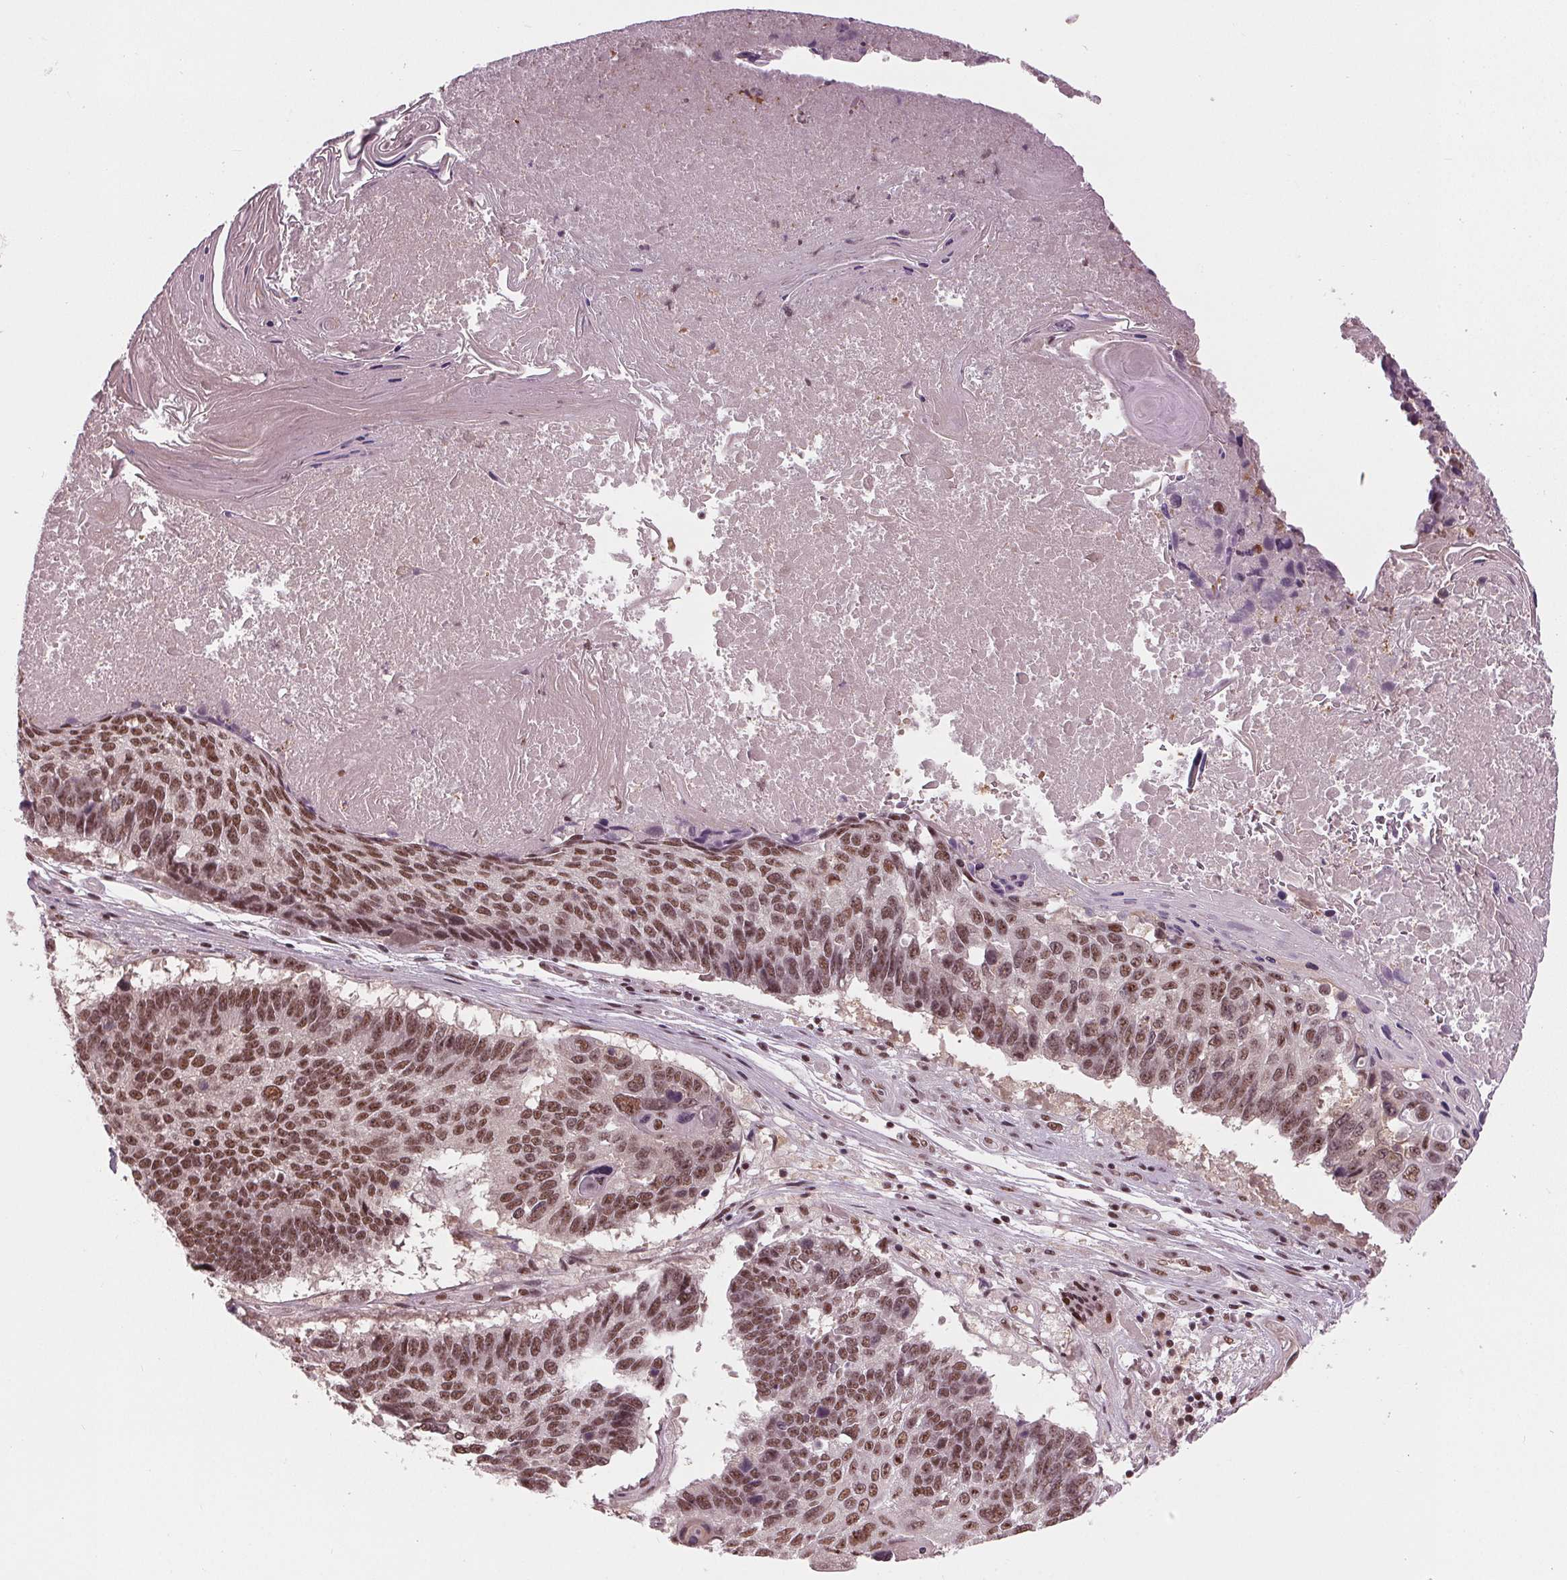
{"staining": {"intensity": "strong", "quantity": ">75%", "location": "nuclear"}, "tissue": "lung cancer", "cell_type": "Tumor cells", "image_type": "cancer", "snomed": [{"axis": "morphology", "description": "Squamous cell carcinoma, NOS"}, {"axis": "topography", "description": "Lung"}], "caption": "This is an image of IHC staining of lung squamous cell carcinoma, which shows strong staining in the nuclear of tumor cells.", "gene": "LSM2", "patient": {"sex": "male", "age": 73}}